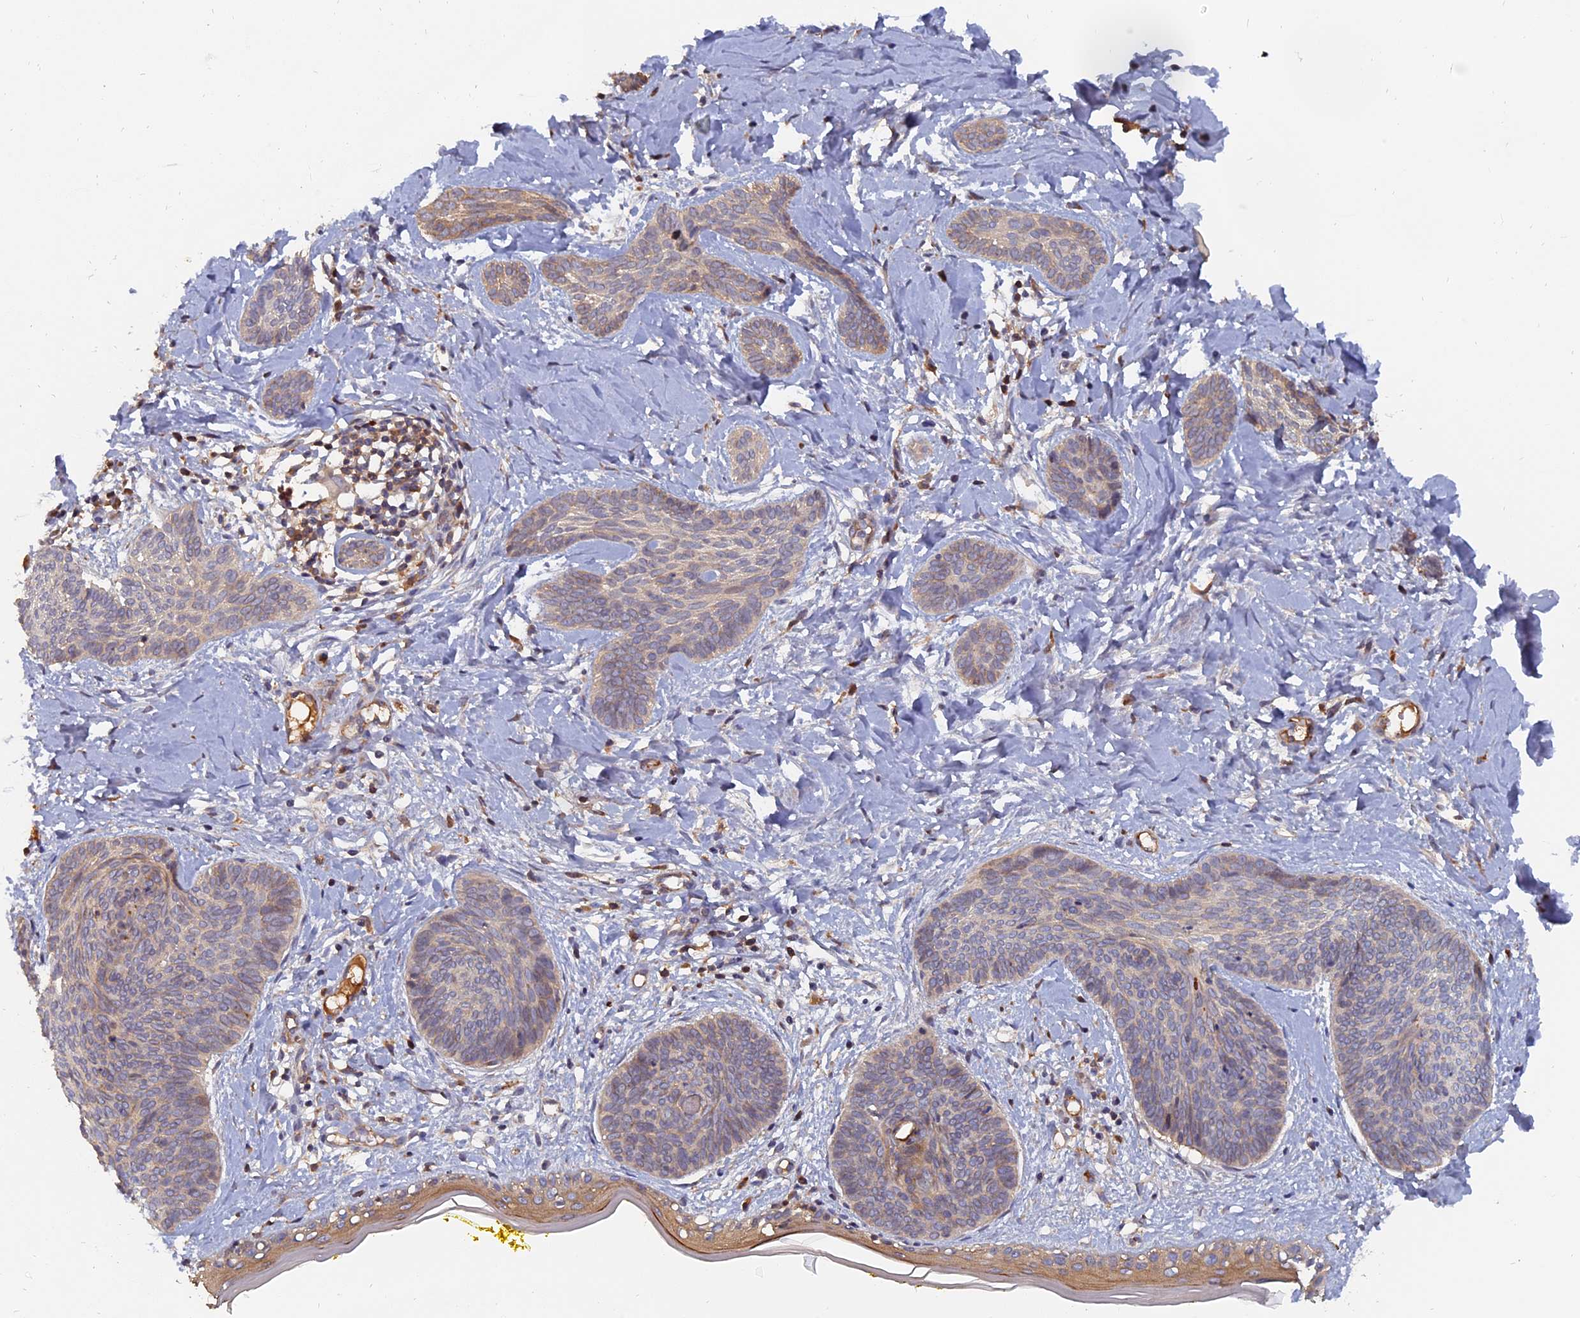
{"staining": {"intensity": "weak", "quantity": "<25%", "location": "cytoplasmic/membranous"}, "tissue": "skin cancer", "cell_type": "Tumor cells", "image_type": "cancer", "snomed": [{"axis": "morphology", "description": "Basal cell carcinoma"}, {"axis": "topography", "description": "Skin"}], "caption": "Skin cancer (basal cell carcinoma) was stained to show a protein in brown. There is no significant staining in tumor cells. (DAB immunohistochemistry (IHC) visualized using brightfield microscopy, high magnification).", "gene": "SLC33A1", "patient": {"sex": "female", "age": 81}}